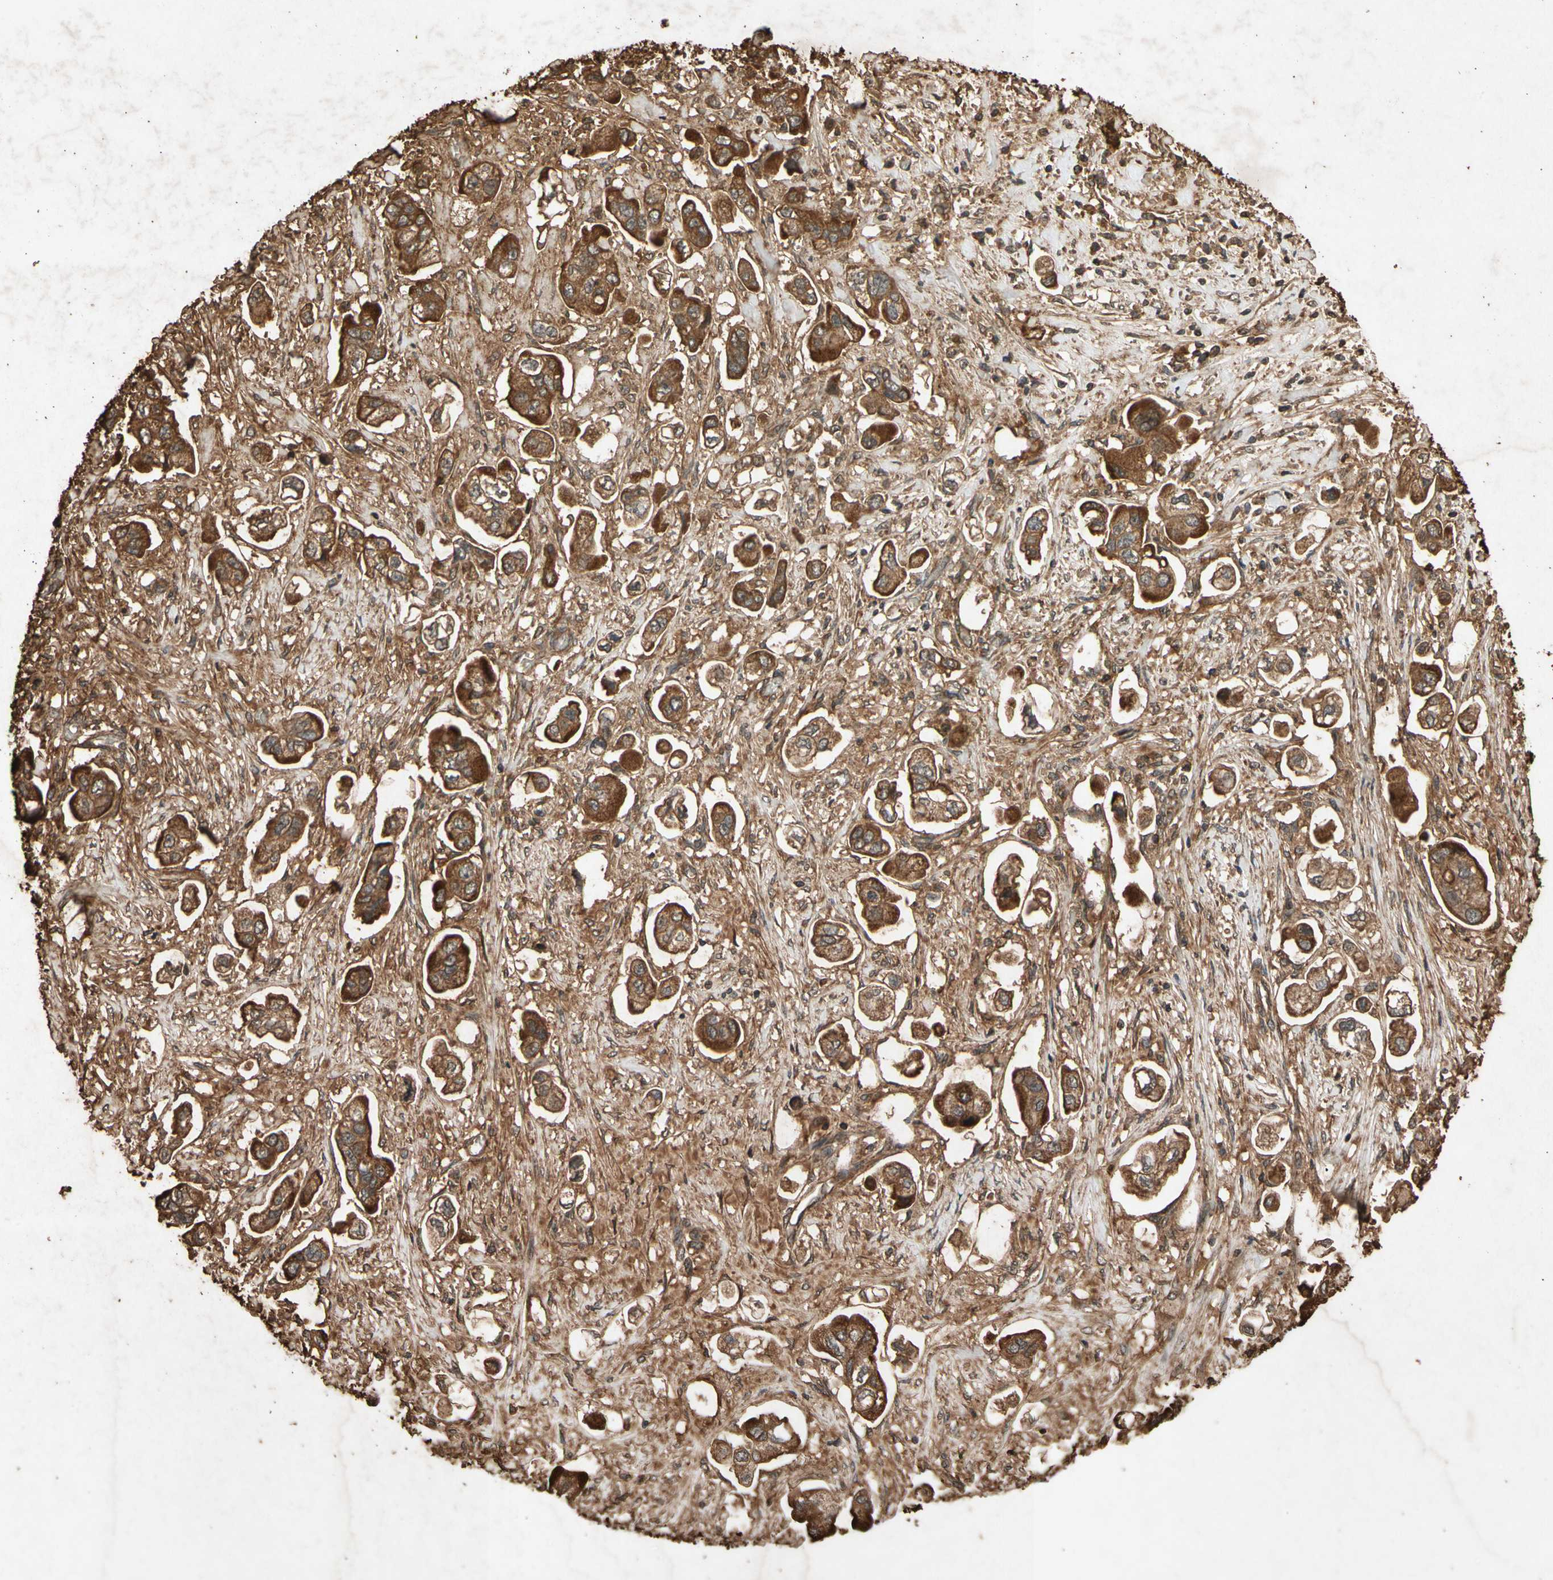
{"staining": {"intensity": "strong", "quantity": ">75%", "location": "cytoplasmic/membranous"}, "tissue": "stomach cancer", "cell_type": "Tumor cells", "image_type": "cancer", "snomed": [{"axis": "morphology", "description": "Adenocarcinoma, NOS"}, {"axis": "topography", "description": "Stomach"}], "caption": "Stomach cancer stained for a protein shows strong cytoplasmic/membranous positivity in tumor cells.", "gene": "TXN2", "patient": {"sex": "male", "age": 62}}